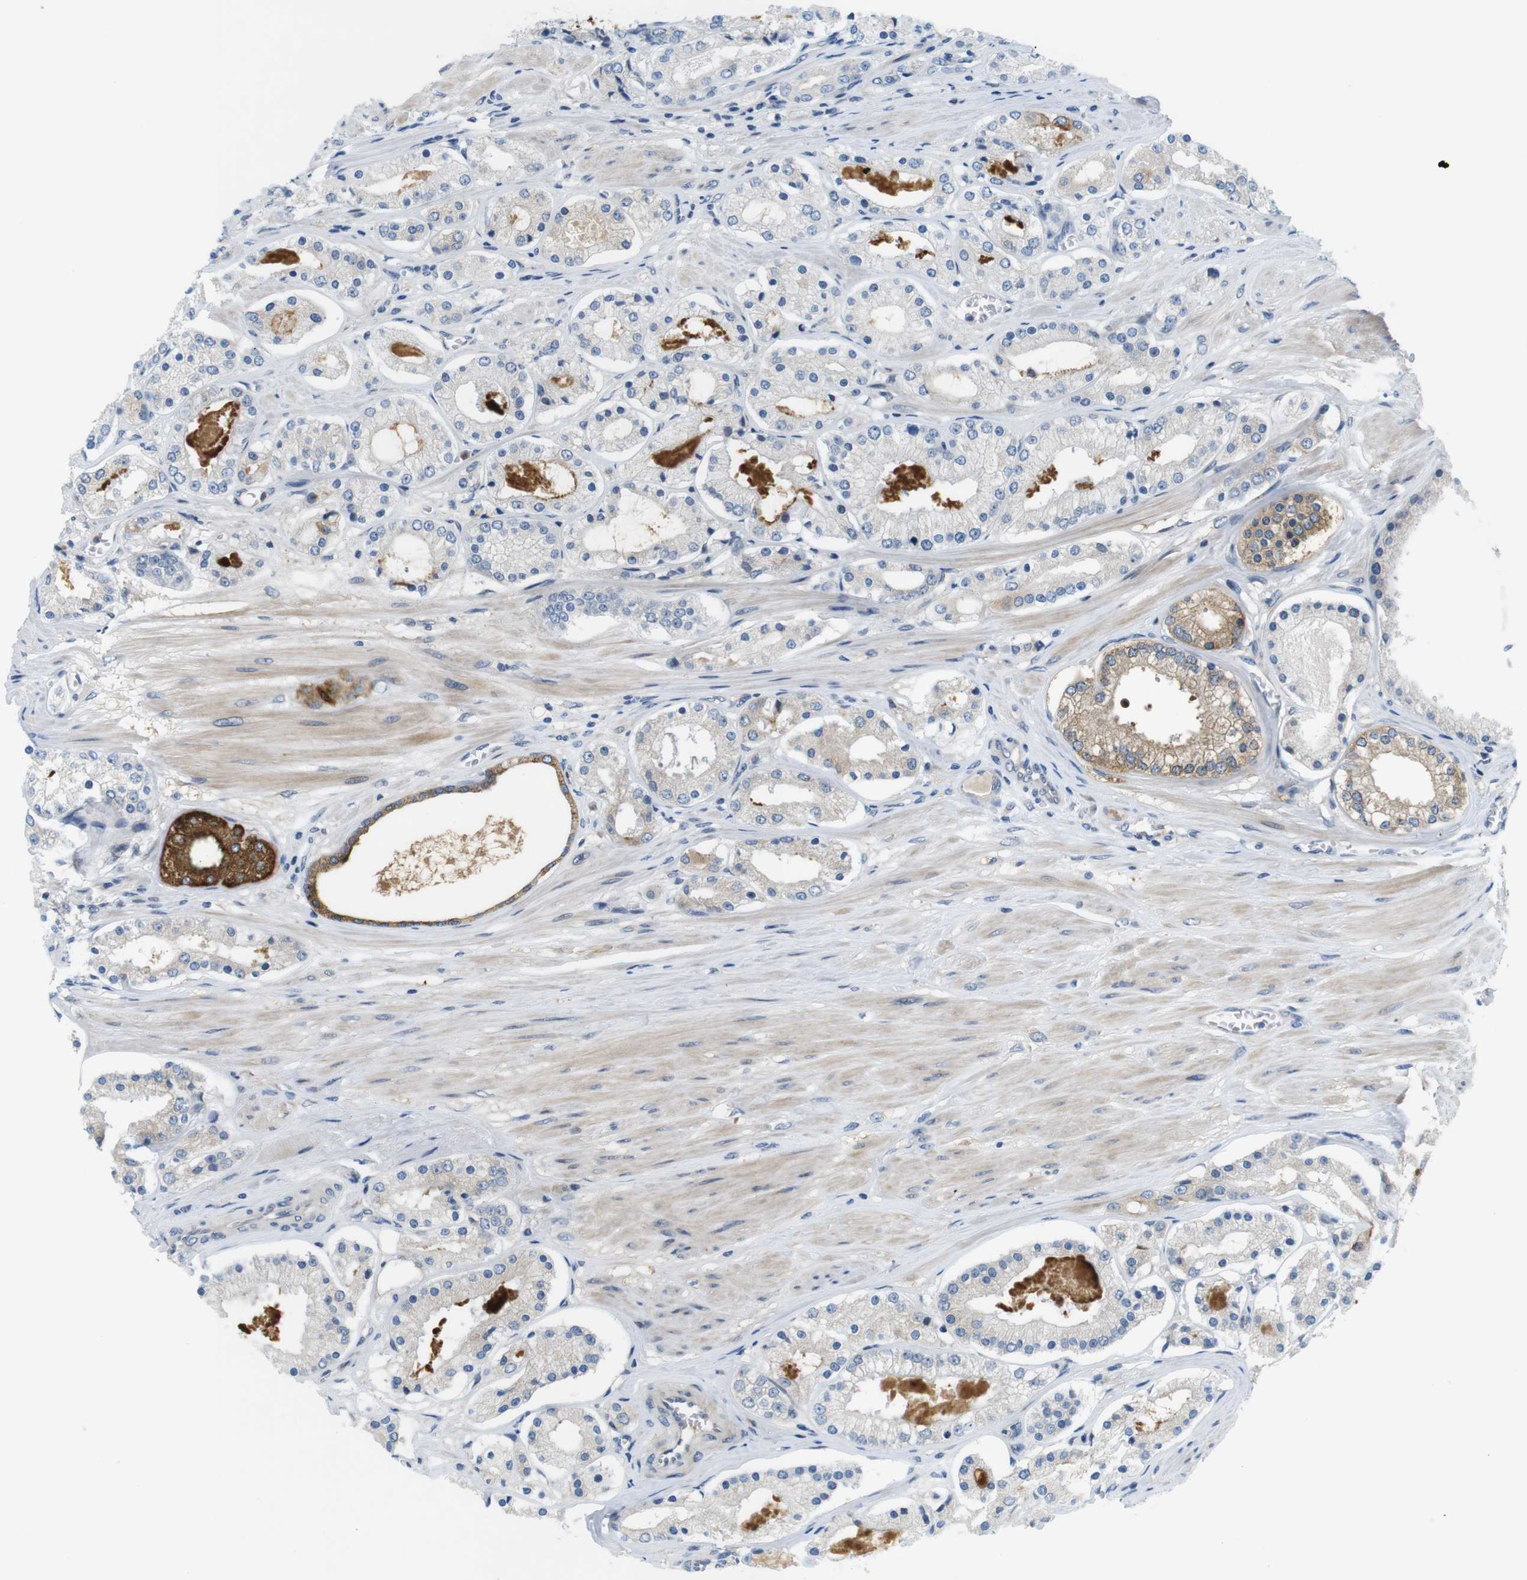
{"staining": {"intensity": "moderate", "quantity": "<25%", "location": "cytoplasmic/membranous"}, "tissue": "prostate cancer", "cell_type": "Tumor cells", "image_type": "cancer", "snomed": [{"axis": "morphology", "description": "Adenocarcinoma, High grade"}, {"axis": "topography", "description": "Prostate"}], "caption": "Immunohistochemical staining of human adenocarcinoma (high-grade) (prostate) exhibits low levels of moderate cytoplasmic/membranous protein staining in approximately <25% of tumor cells. The staining is performed using DAB brown chromogen to label protein expression. The nuclei are counter-stained blue using hematoxylin.", "gene": "ZDHHC3", "patient": {"sex": "male", "age": 66}}